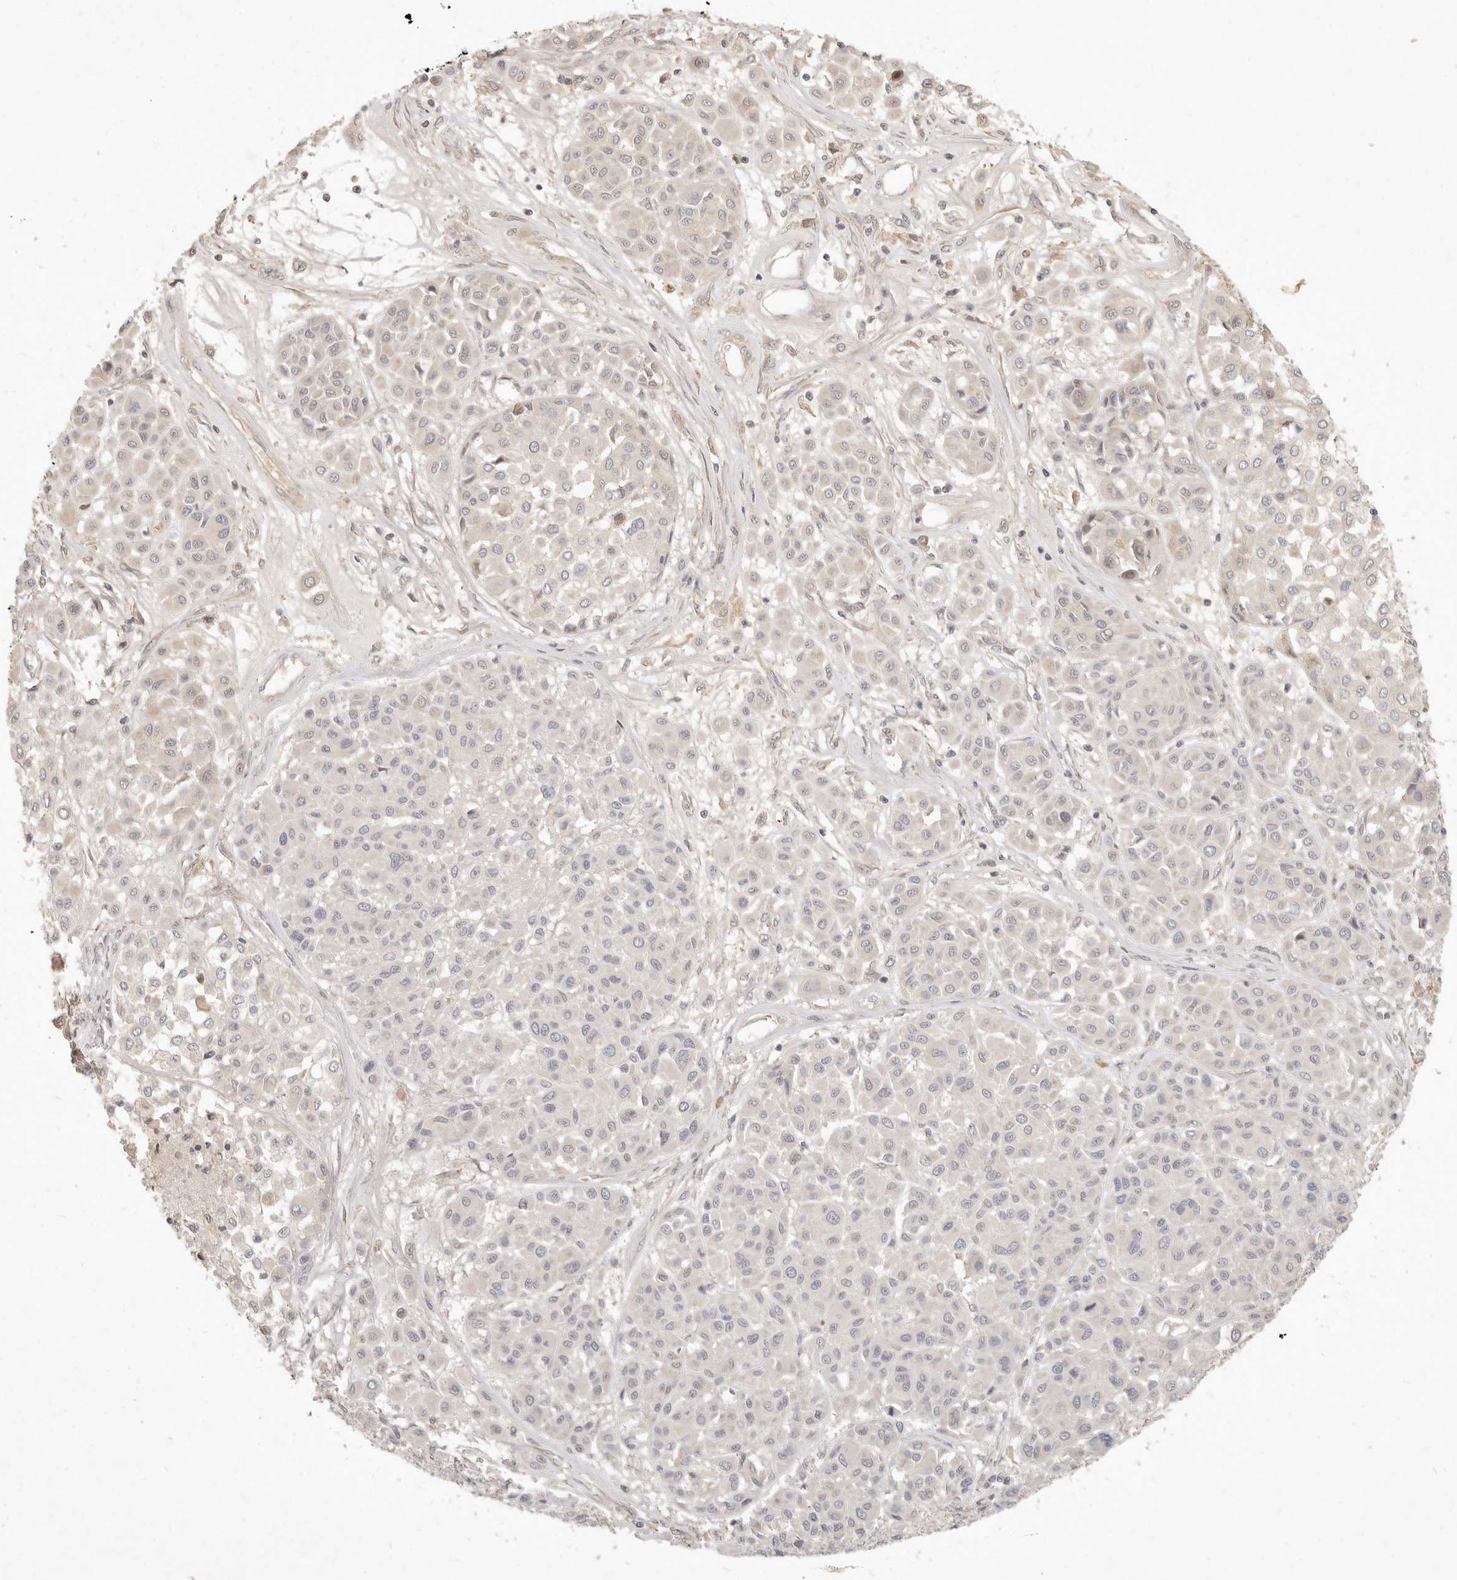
{"staining": {"intensity": "negative", "quantity": "none", "location": "none"}, "tissue": "melanoma", "cell_type": "Tumor cells", "image_type": "cancer", "snomed": [{"axis": "morphology", "description": "Malignant melanoma, Metastatic site"}, {"axis": "topography", "description": "Soft tissue"}], "caption": "Immunohistochemistry of human malignant melanoma (metastatic site) displays no expression in tumor cells.", "gene": "UBXN11", "patient": {"sex": "male", "age": 41}}